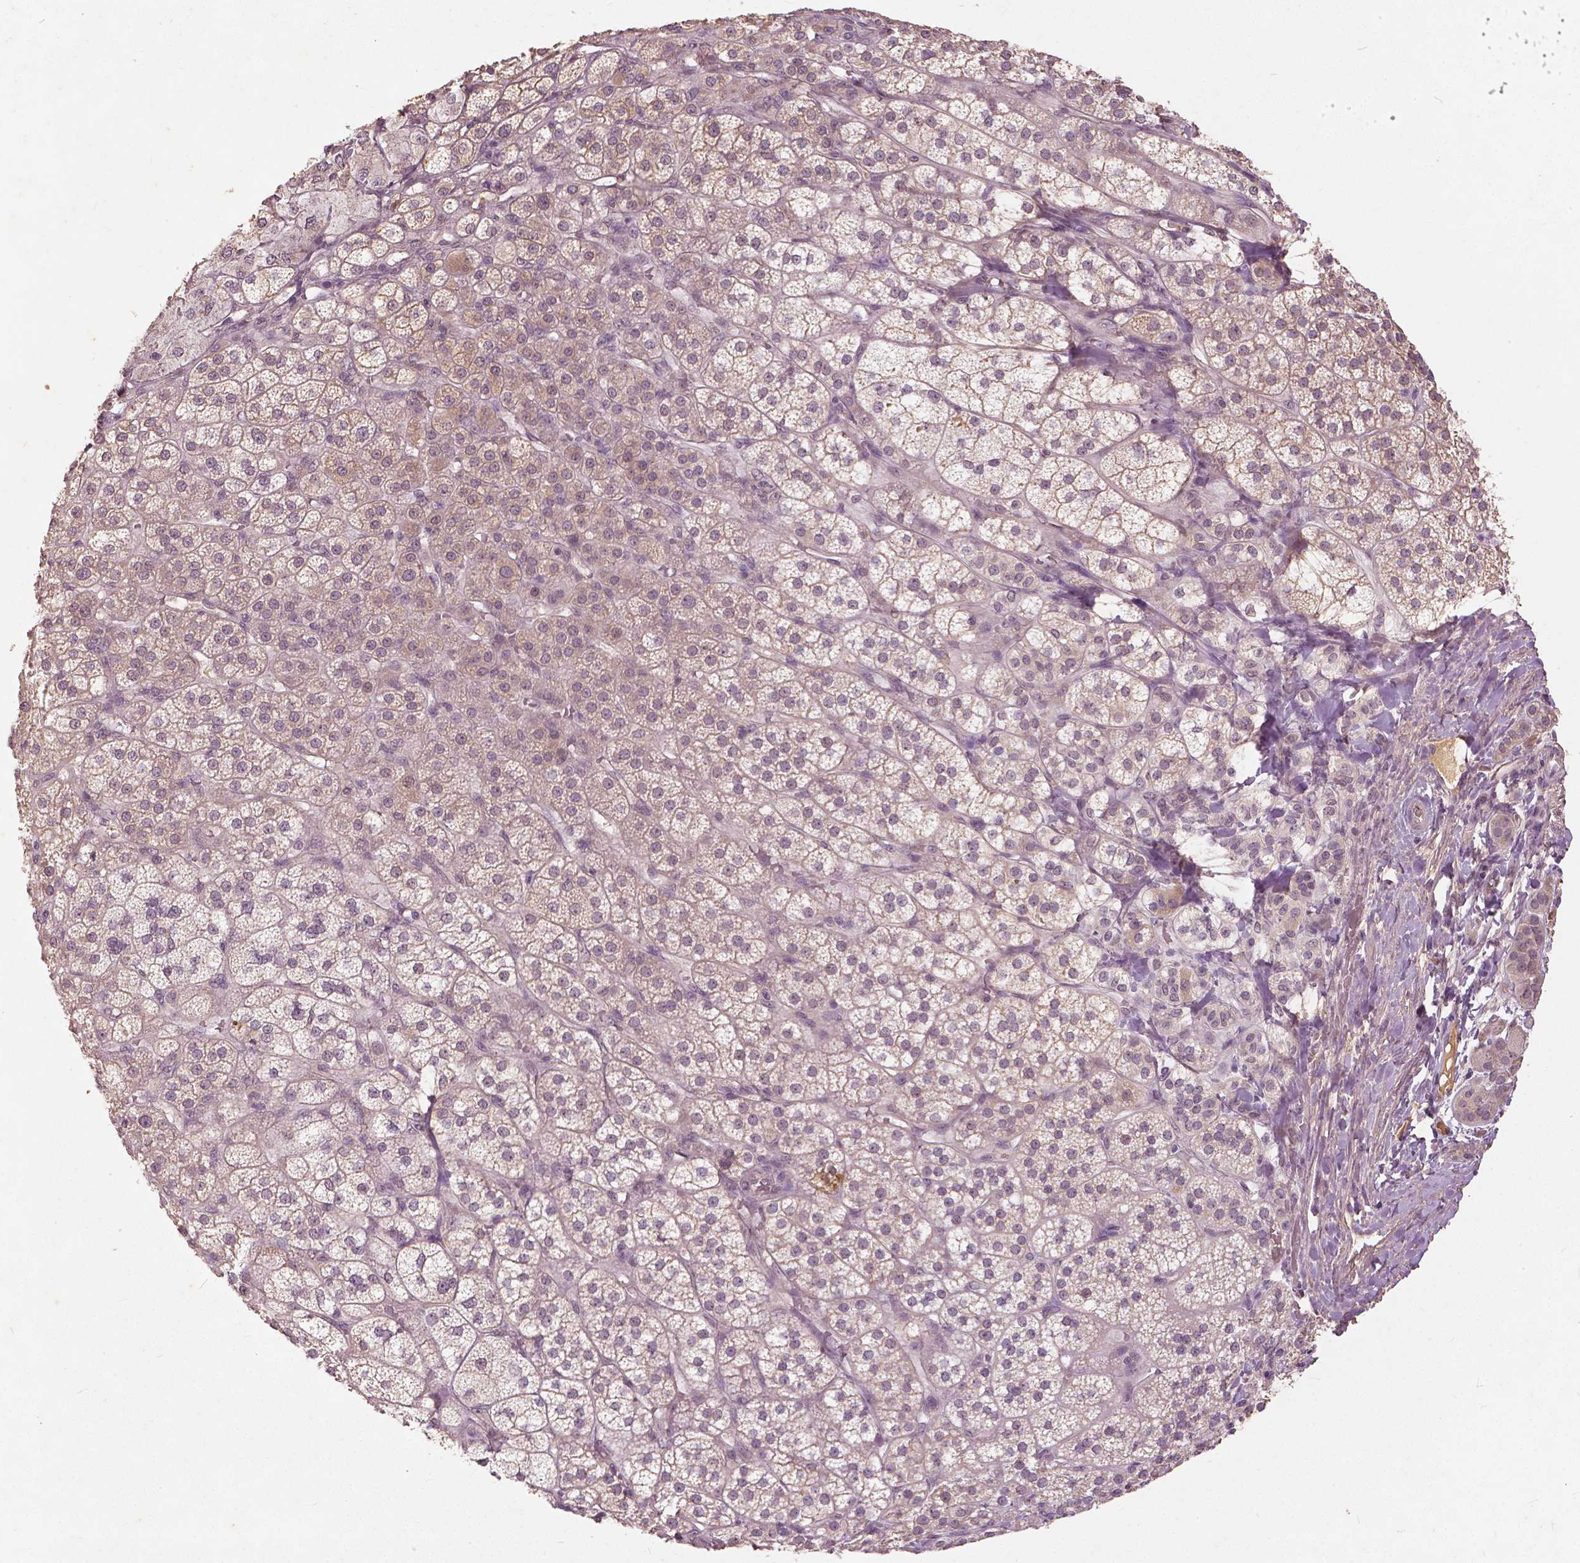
{"staining": {"intensity": "weak", "quantity": "25%-75%", "location": "cytoplasmic/membranous,nuclear"}, "tissue": "adrenal gland", "cell_type": "Glandular cells", "image_type": "normal", "snomed": [{"axis": "morphology", "description": "Normal tissue, NOS"}, {"axis": "topography", "description": "Adrenal gland"}], "caption": "Normal adrenal gland reveals weak cytoplasmic/membranous,nuclear staining in approximately 25%-75% of glandular cells, visualized by immunohistochemistry.", "gene": "ANGPTL4", "patient": {"sex": "female", "age": 60}}